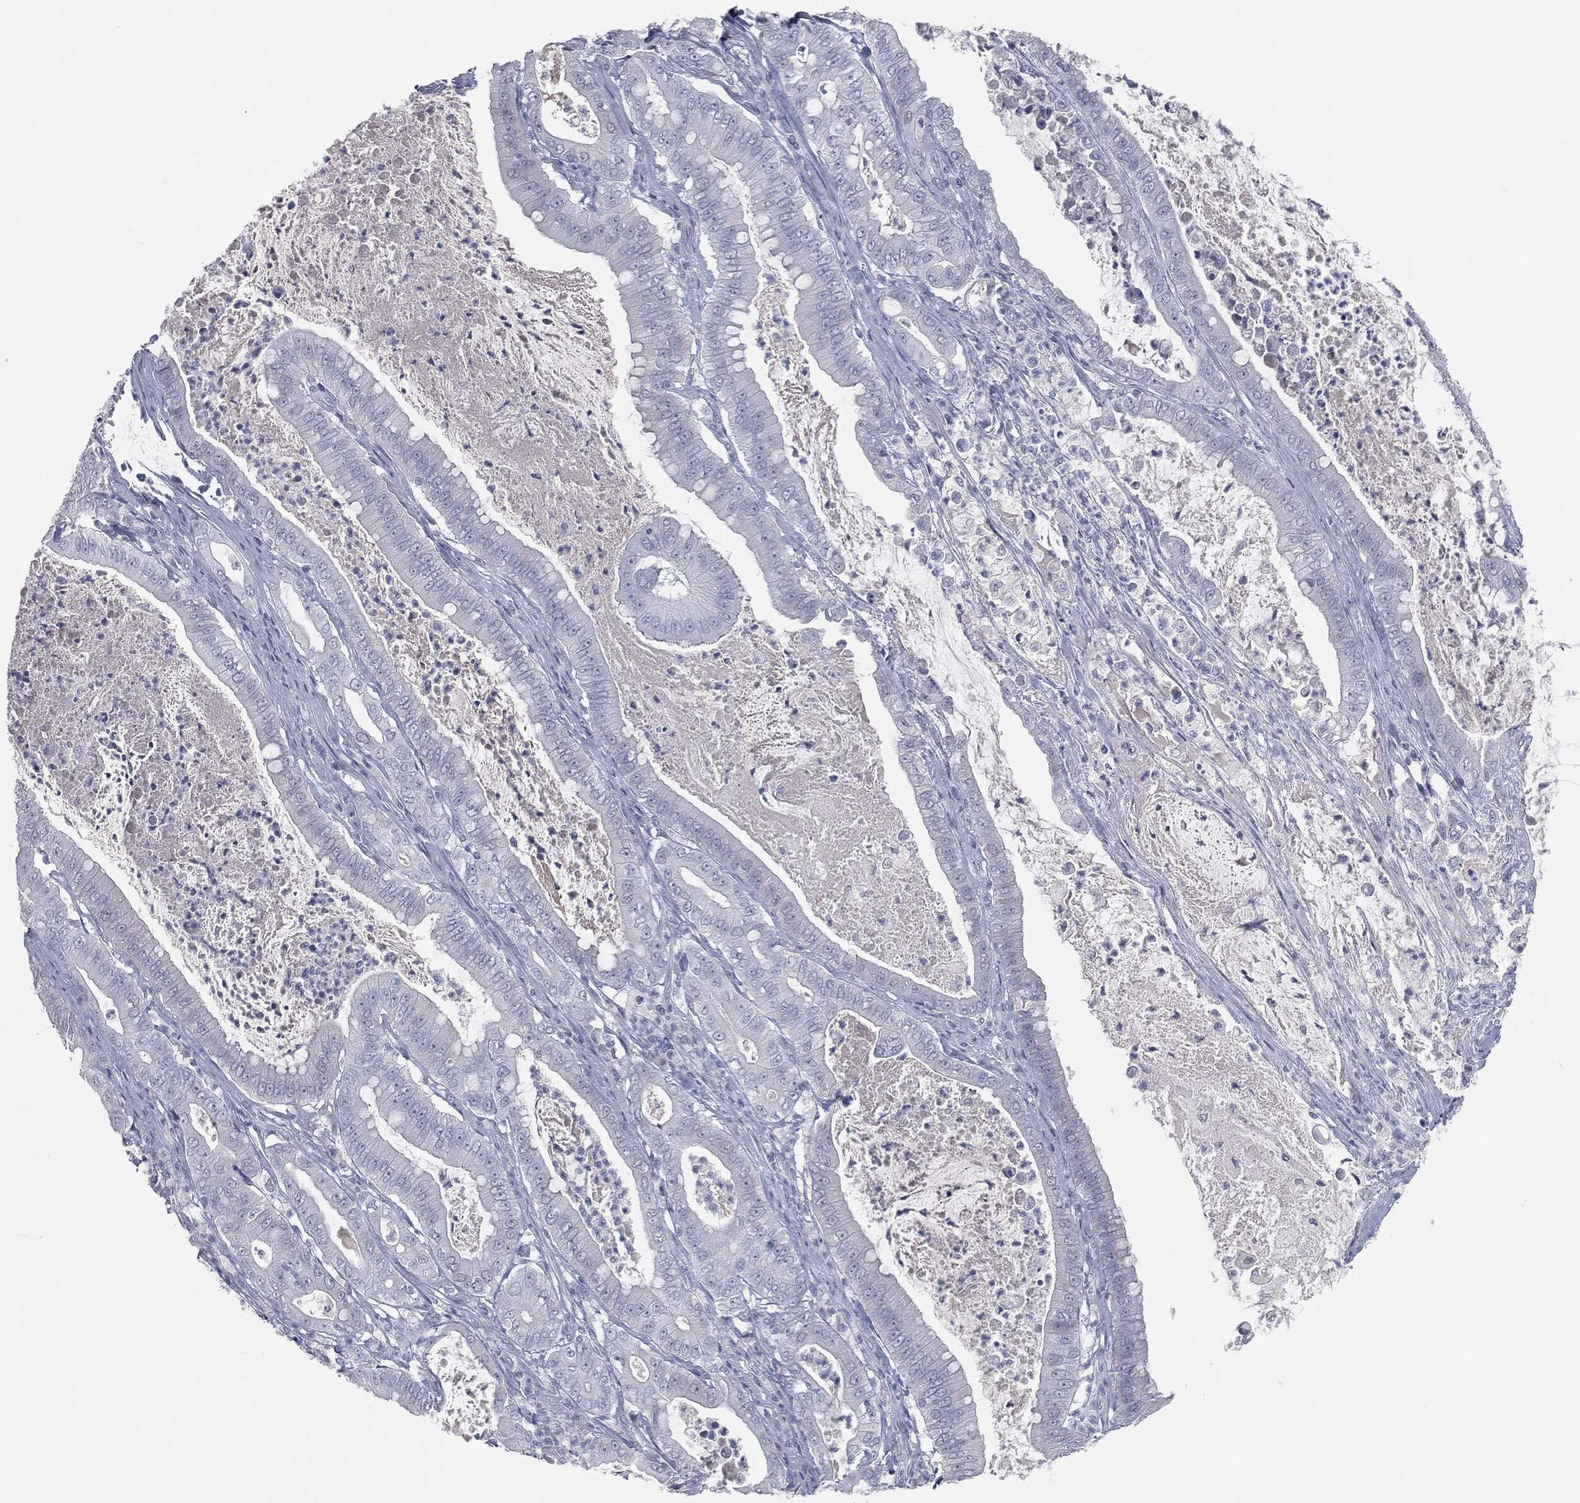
{"staining": {"intensity": "negative", "quantity": "none", "location": "none"}, "tissue": "pancreatic cancer", "cell_type": "Tumor cells", "image_type": "cancer", "snomed": [{"axis": "morphology", "description": "Adenocarcinoma, NOS"}, {"axis": "topography", "description": "Pancreas"}], "caption": "Tumor cells are negative for brown protein staining in adenocarcinoma (pancreatic).", "gene": "PRAME", "patient": {"sex": "male", "age": 71}}